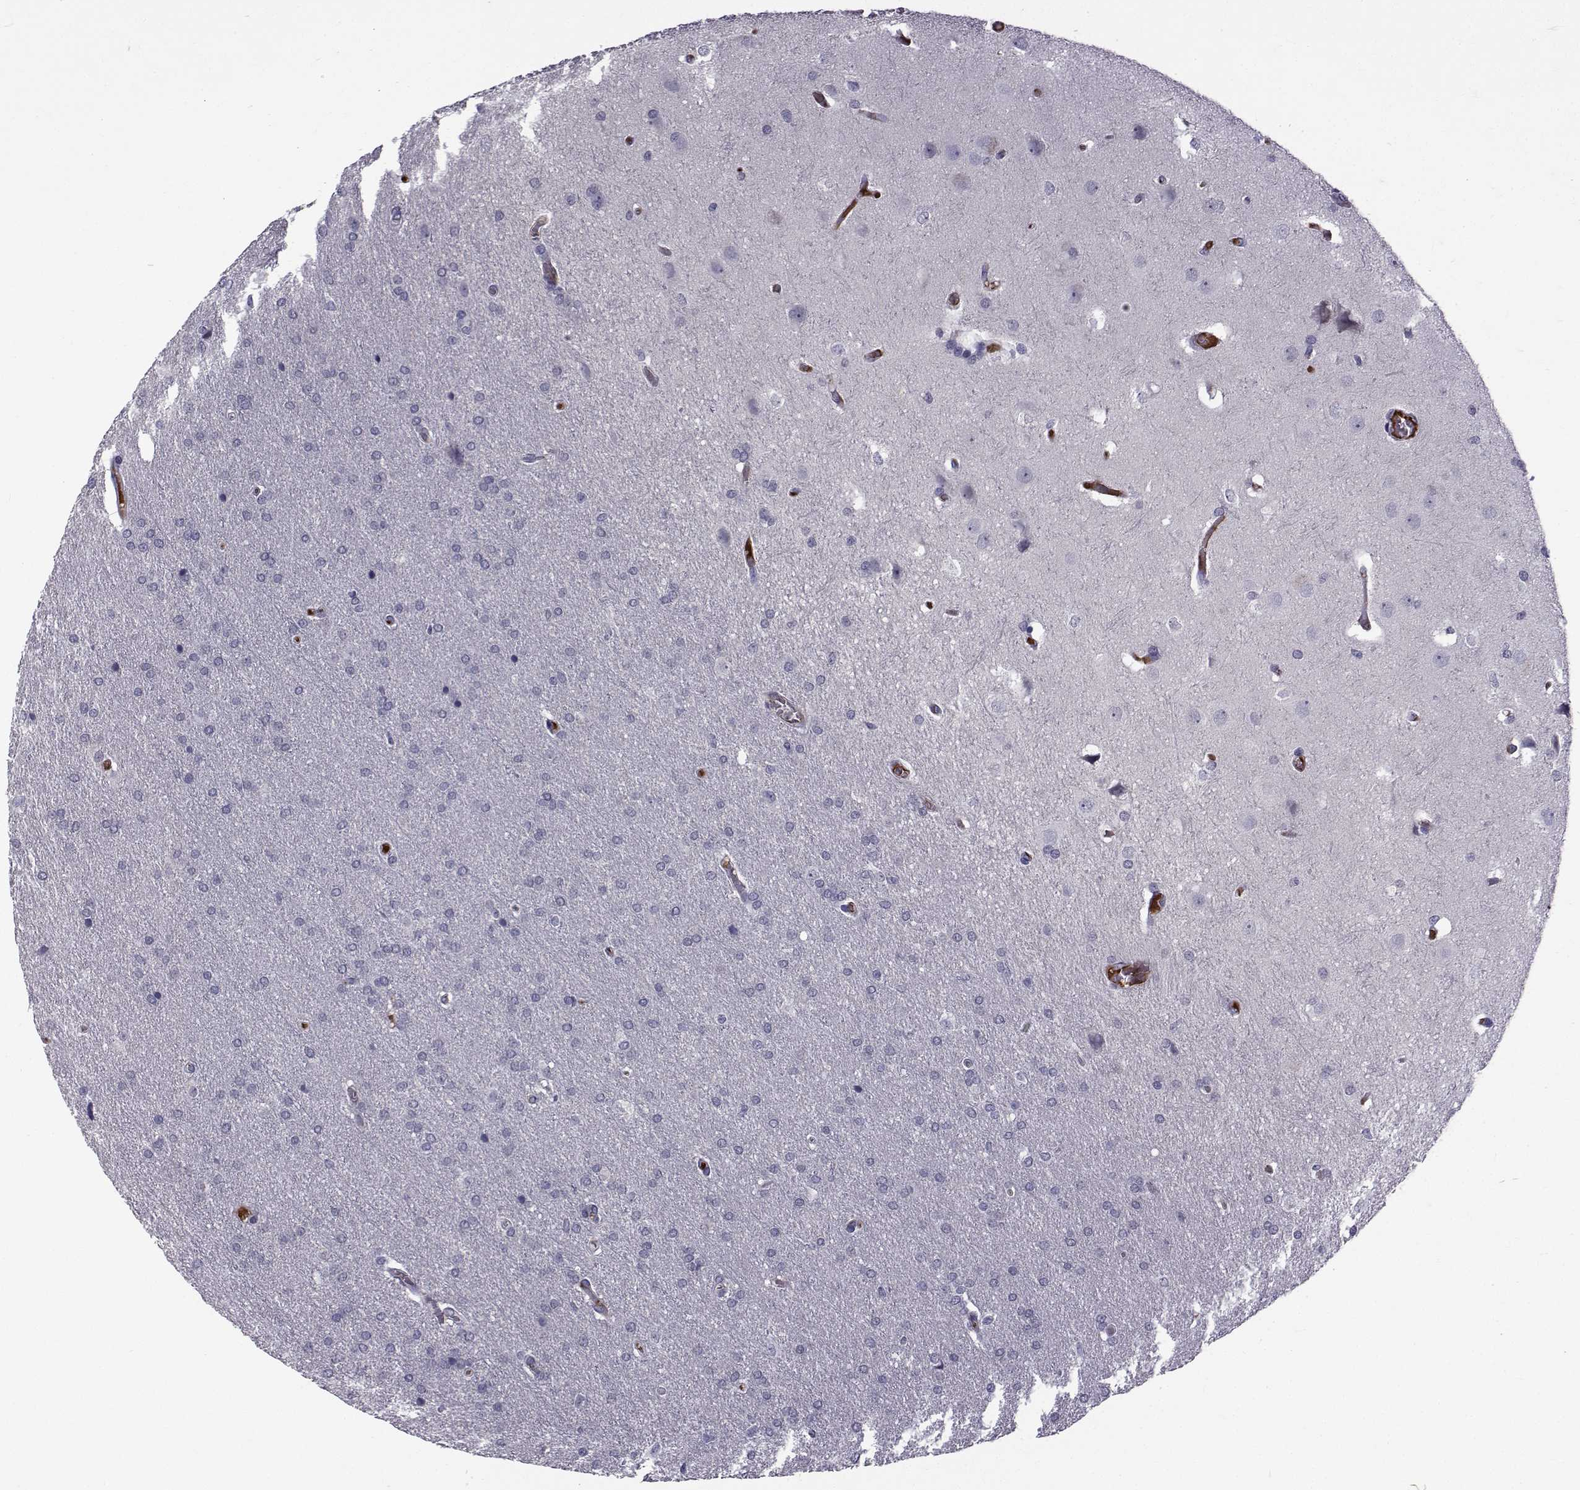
{"staining": {"intensity": "negative", "quantity": "none", "location": "none"}, "tissue": "glioma", "cell_type": "Tumor cells", "image_type": "cancer", "snomed": [{"axis": "morphology", "description": "Glioma, malignant, Low grade"}, {"axis": "topography", "description": "Brain"}], "caption": "This photomicrograph is of glioma stained with immunohistochemistry to label a protein in brown with the nuclei are counter-stained blue. There is no expression in tumor cells. (DAB immunohistochemistry visualized using brightfield microscopy, high magnification).", "gene": "TNFRSF11B", "patient": {"sex": "female", "age": 32}}